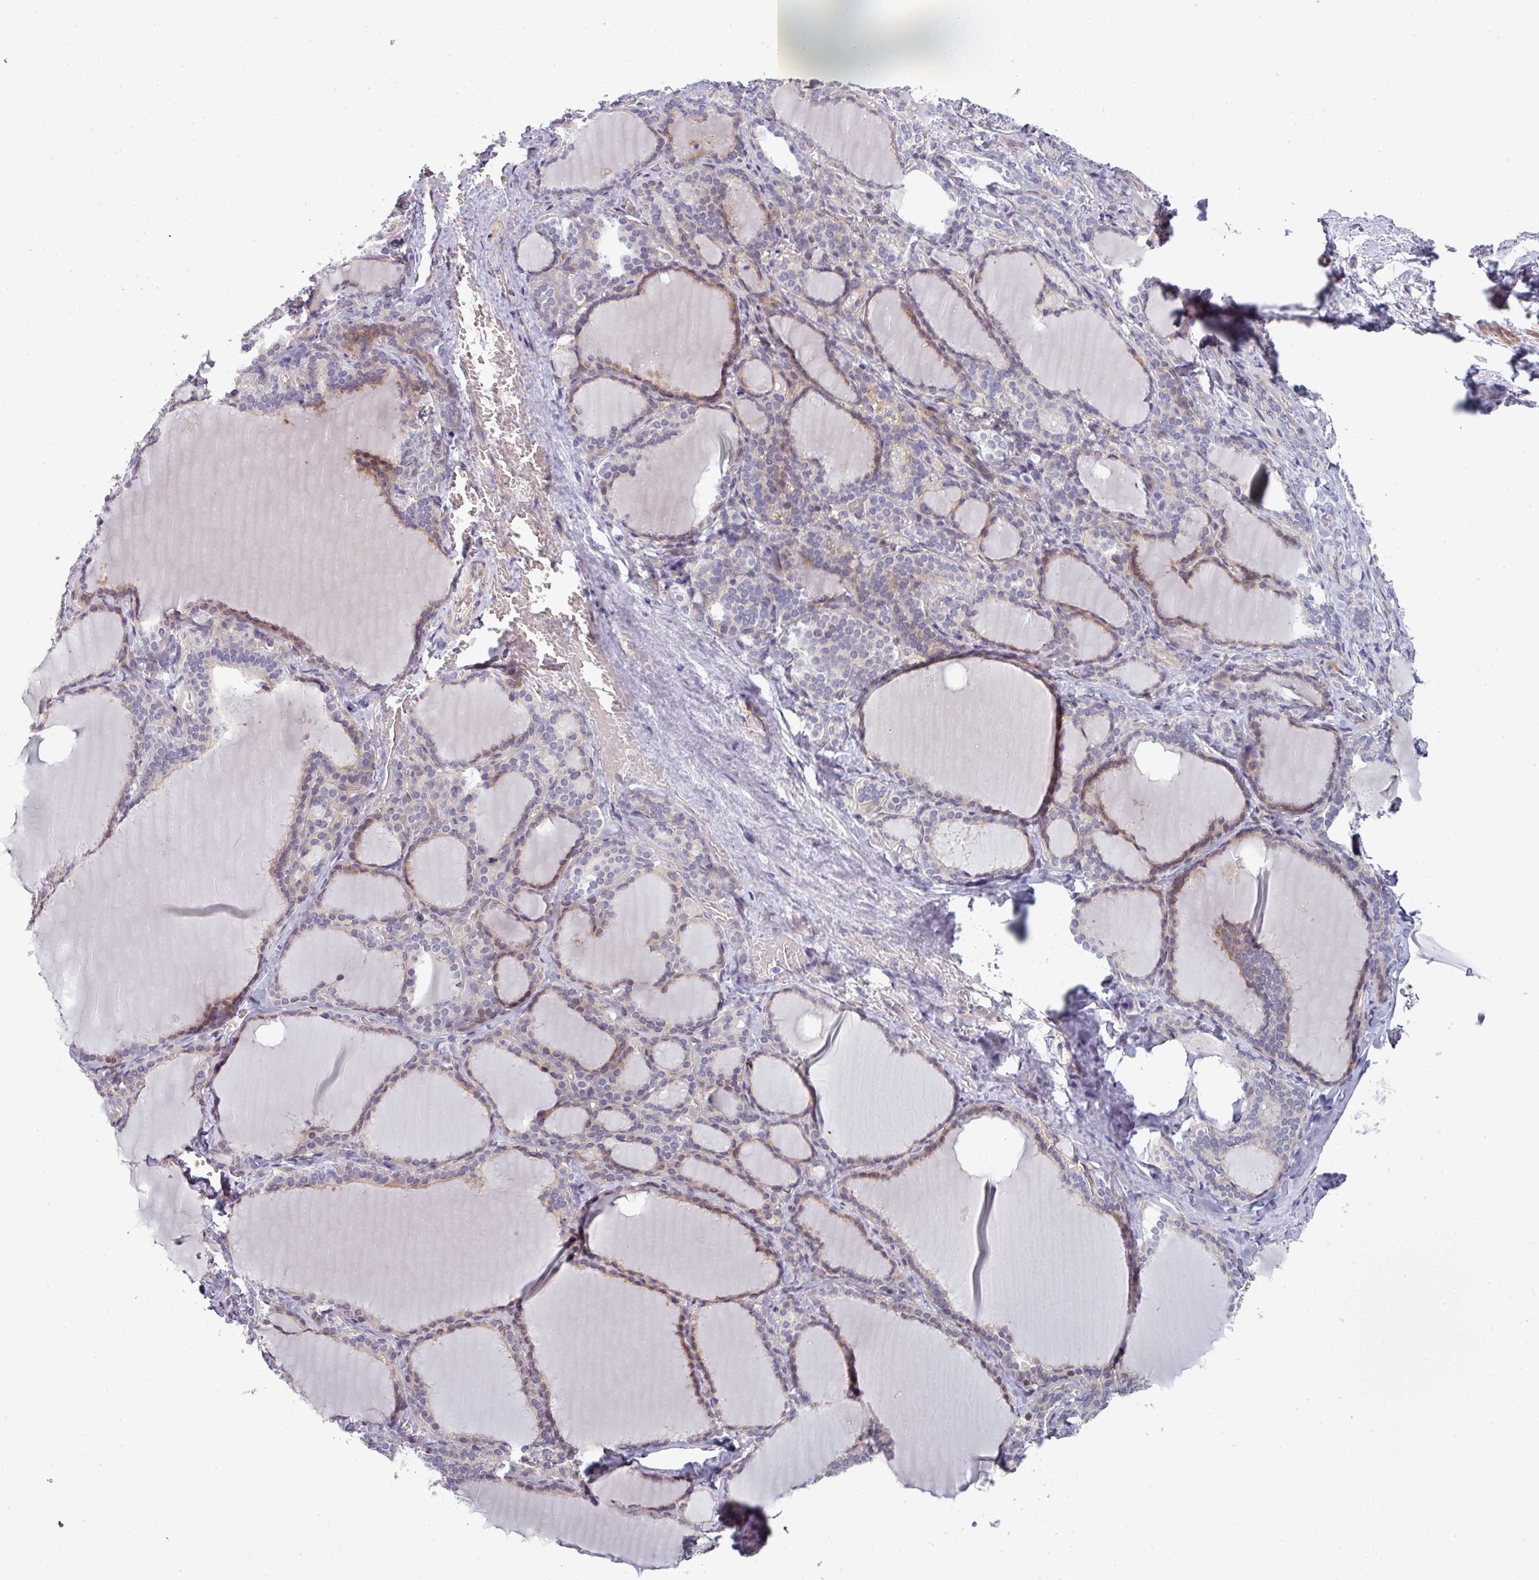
{"staining": {"intensity": "moderate", "quantity": "25%-75%", "location": "cytoplasmic/membranous,nuclear"}, "tissue": "thyroid gland", "cell_type": "Glandular cells", "image_type": "normal", "snomed": [{"axis": "morphology", "description": "Normal tissue, NOS"}, {"axis": "topography", "description": "Thyroid gland"}], "caption": "Immunohistochemistry of benign thyroid gland demonstrates medium levels of moderate cytoplasmic/membranous,nuclear staining in approximately 25%-75% of glandular cells.", "gene": "PRAMEF12", "patient": {"sex": "female", "age": 31}}